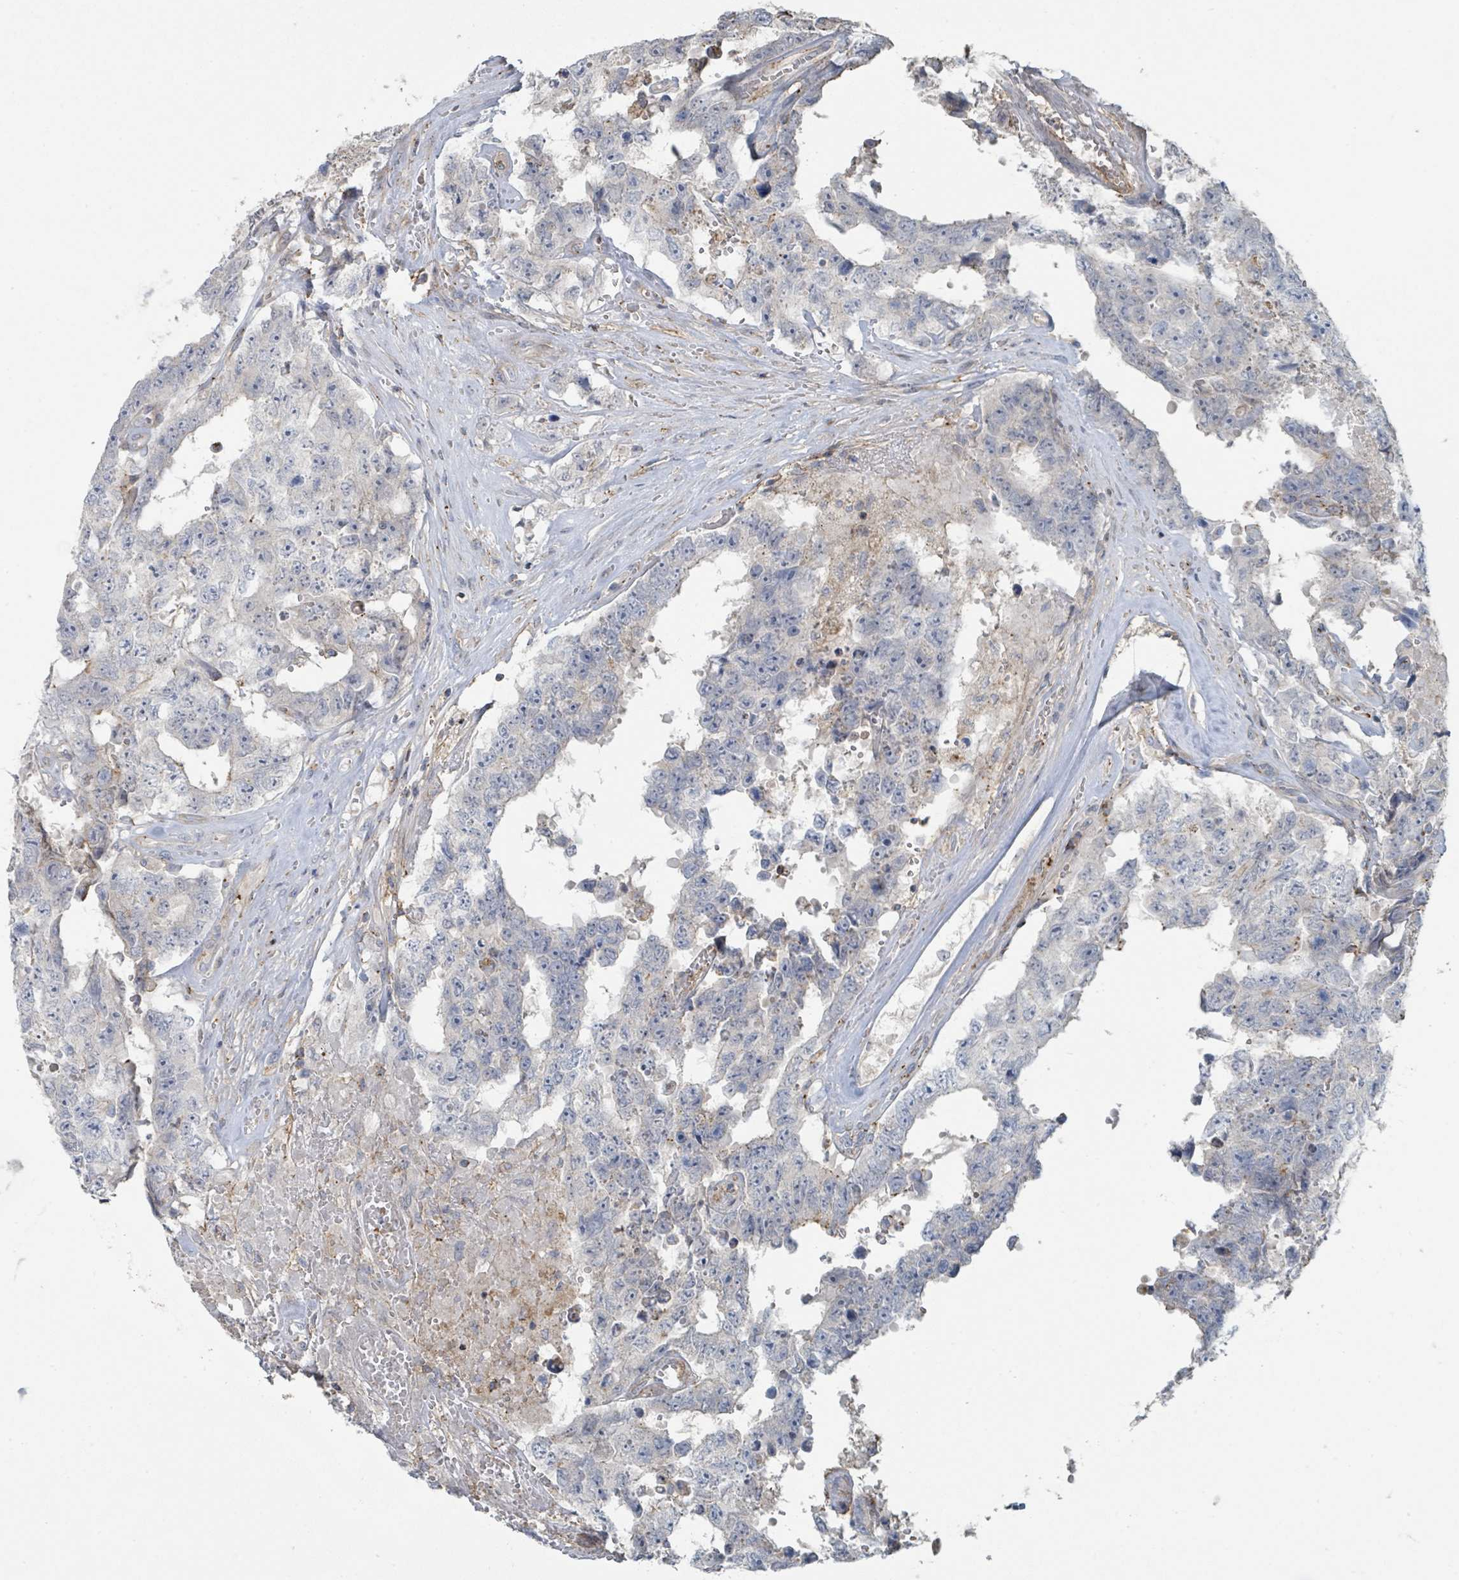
{"staining": {"intensity": "negative", "quantity": "none", "location": "none"}, "tissue": "testis cancer", "cell_type": "Tumor cells", "image_type": "cancer", "snomed": [{"axis": "morphology", "description": "Normal tissue, NOS"}, {"axis": "morphology", "description": "Carcinoma, Embryonal, NOS"}, {"axis": "topography", "description": "Testis"}, {"axis": "topography", "description": "Epididymis"}], "caption": "Micrograph shows no protein expression in tumor cells of testis embryonal carcinoma tissue.", "gene": "LRRC42", "patient": {"sex": "male", "age": 25}}